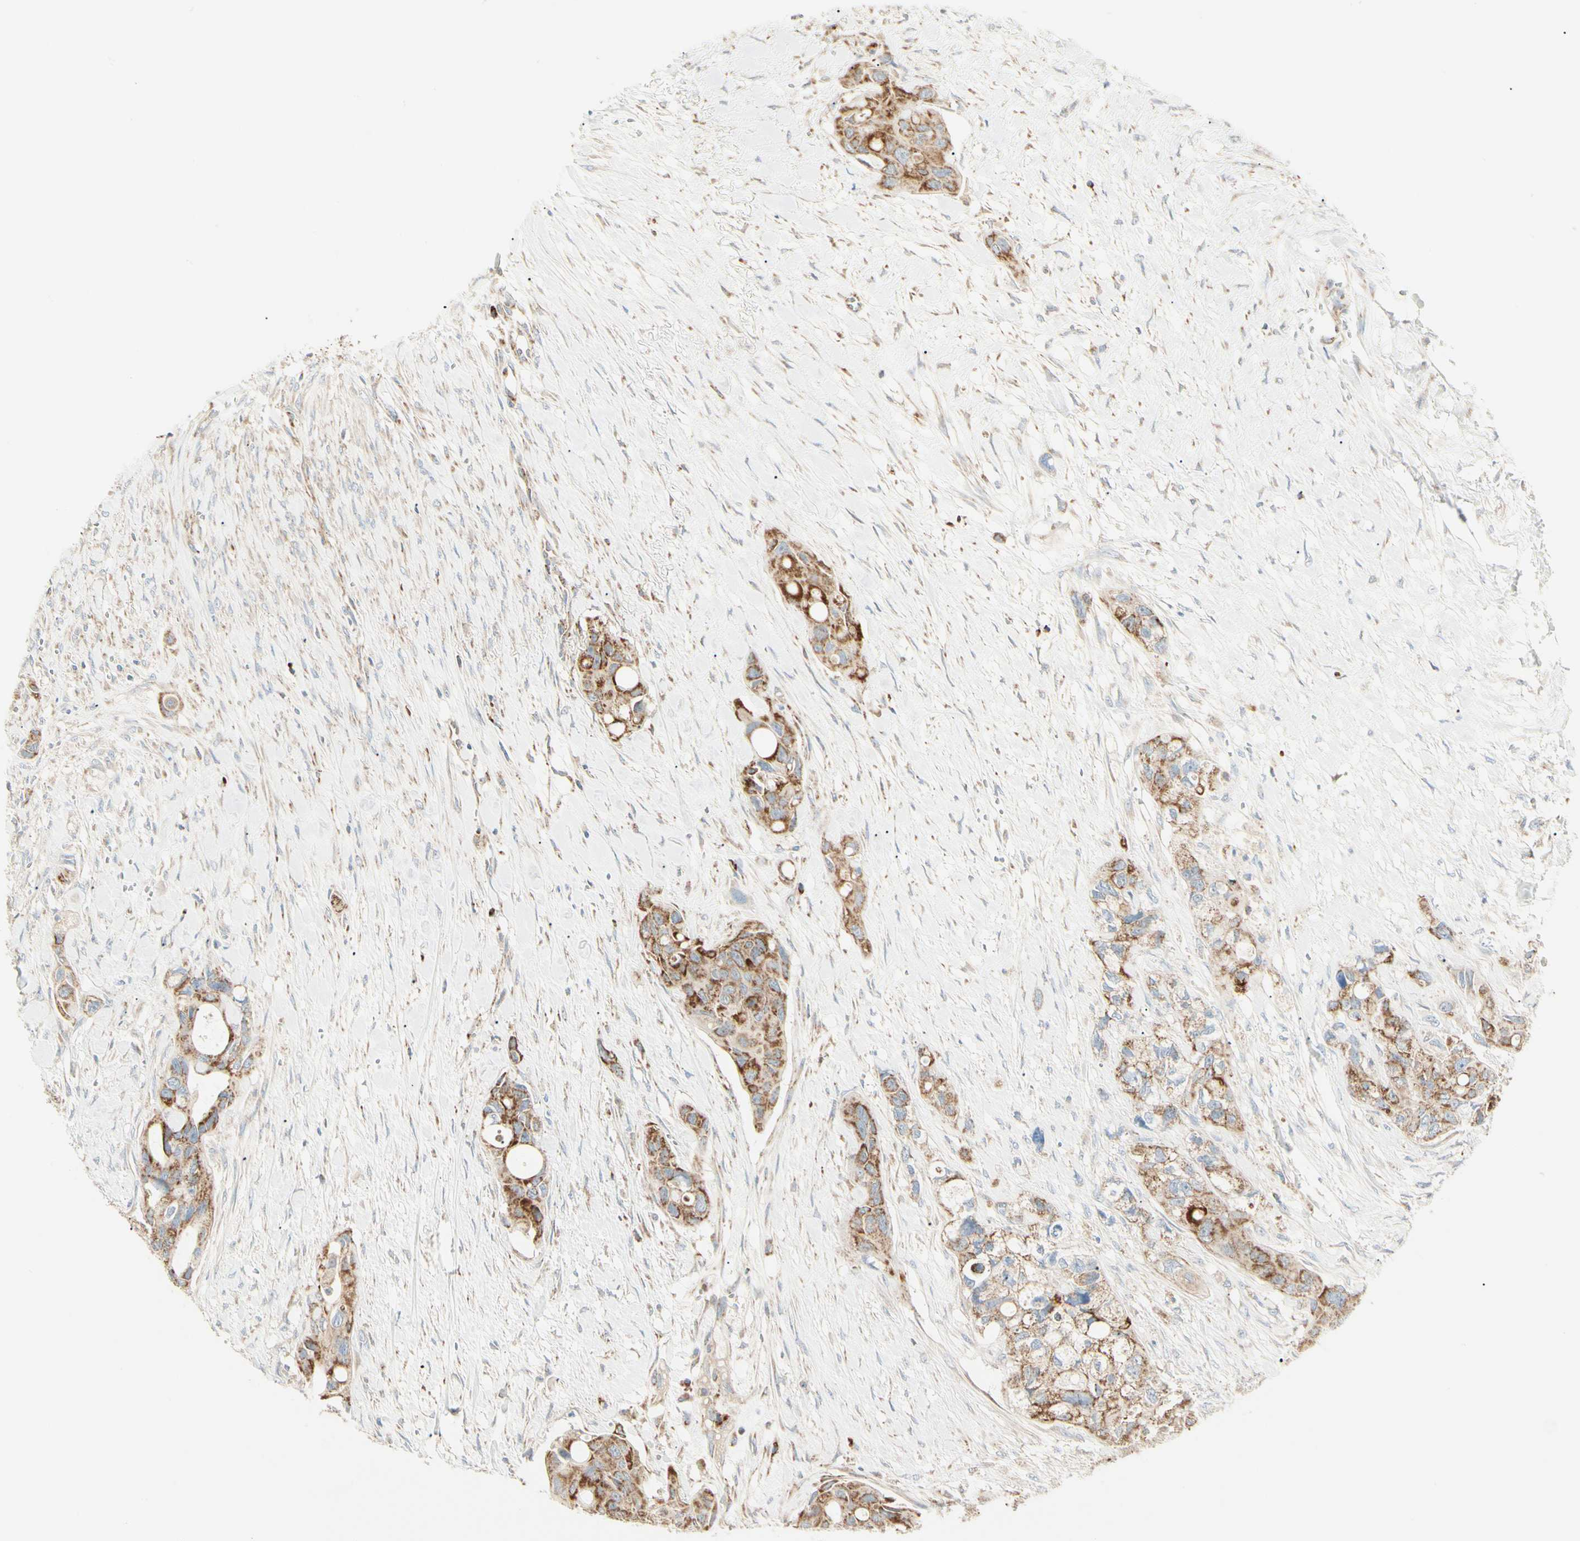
{"staining": {"intensity": "strong", "quantity": ">75%", "location": "cytoplasmic/membranous"}, "tissue": "colorectal cancer", "cell_type": "Tumor cells", "image_type": "cancer", "snomed": [{"axis": "morphology", "description": "Adenocarcinoma, NOS"}, {"axis": "topography", "description": "Colon"}], "caption": "The immunohistochemical stain shows strong cytoplasmic/membranous expression in tumor cells of colorectal adenocarcinoma tissue.", "gene": "TBC1D10A", "patient": {"sex": "female", "age": 57}}